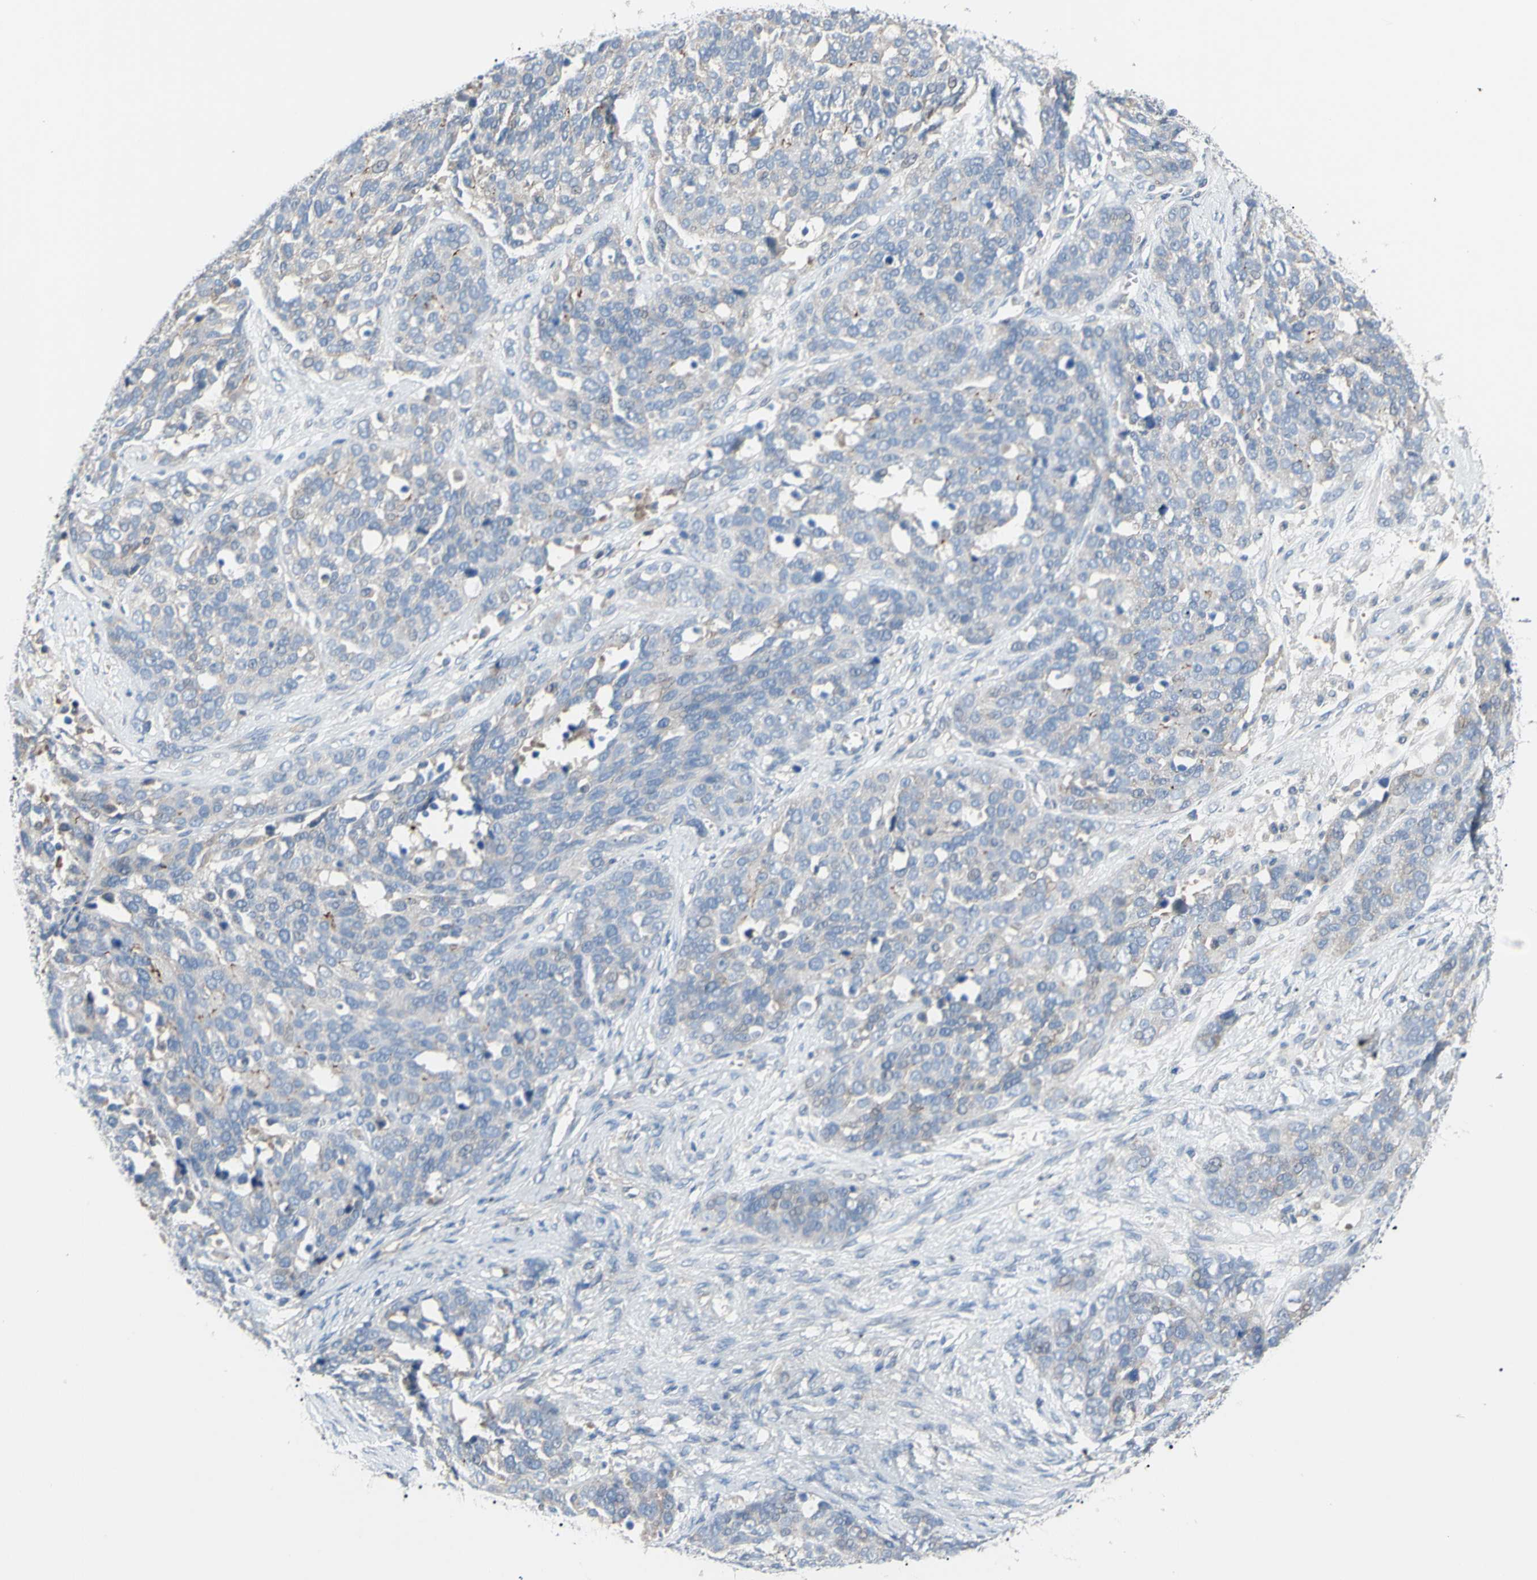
{"staining": {"intensity": "weak", "quantity": "<25%", "location": "cytoplasmic/membranous"}, "tissue": "ovarian cancer", "cell_type": "Tumor cells", "image_type": "cancer", "snomed": [{"axis": "morphology", "description": "Cystadenocarcinoma, serous, NOS"}, {"axis": "topography", "description": "Ovary"}], "caption": "The immunohistochemistry micrograph has no significant expression in tumor cells of serous cystadenocarcinoma (ovarian) tissue.", "gene": "TMEM59L", "patient": {"sex": "female", "age": 44}}